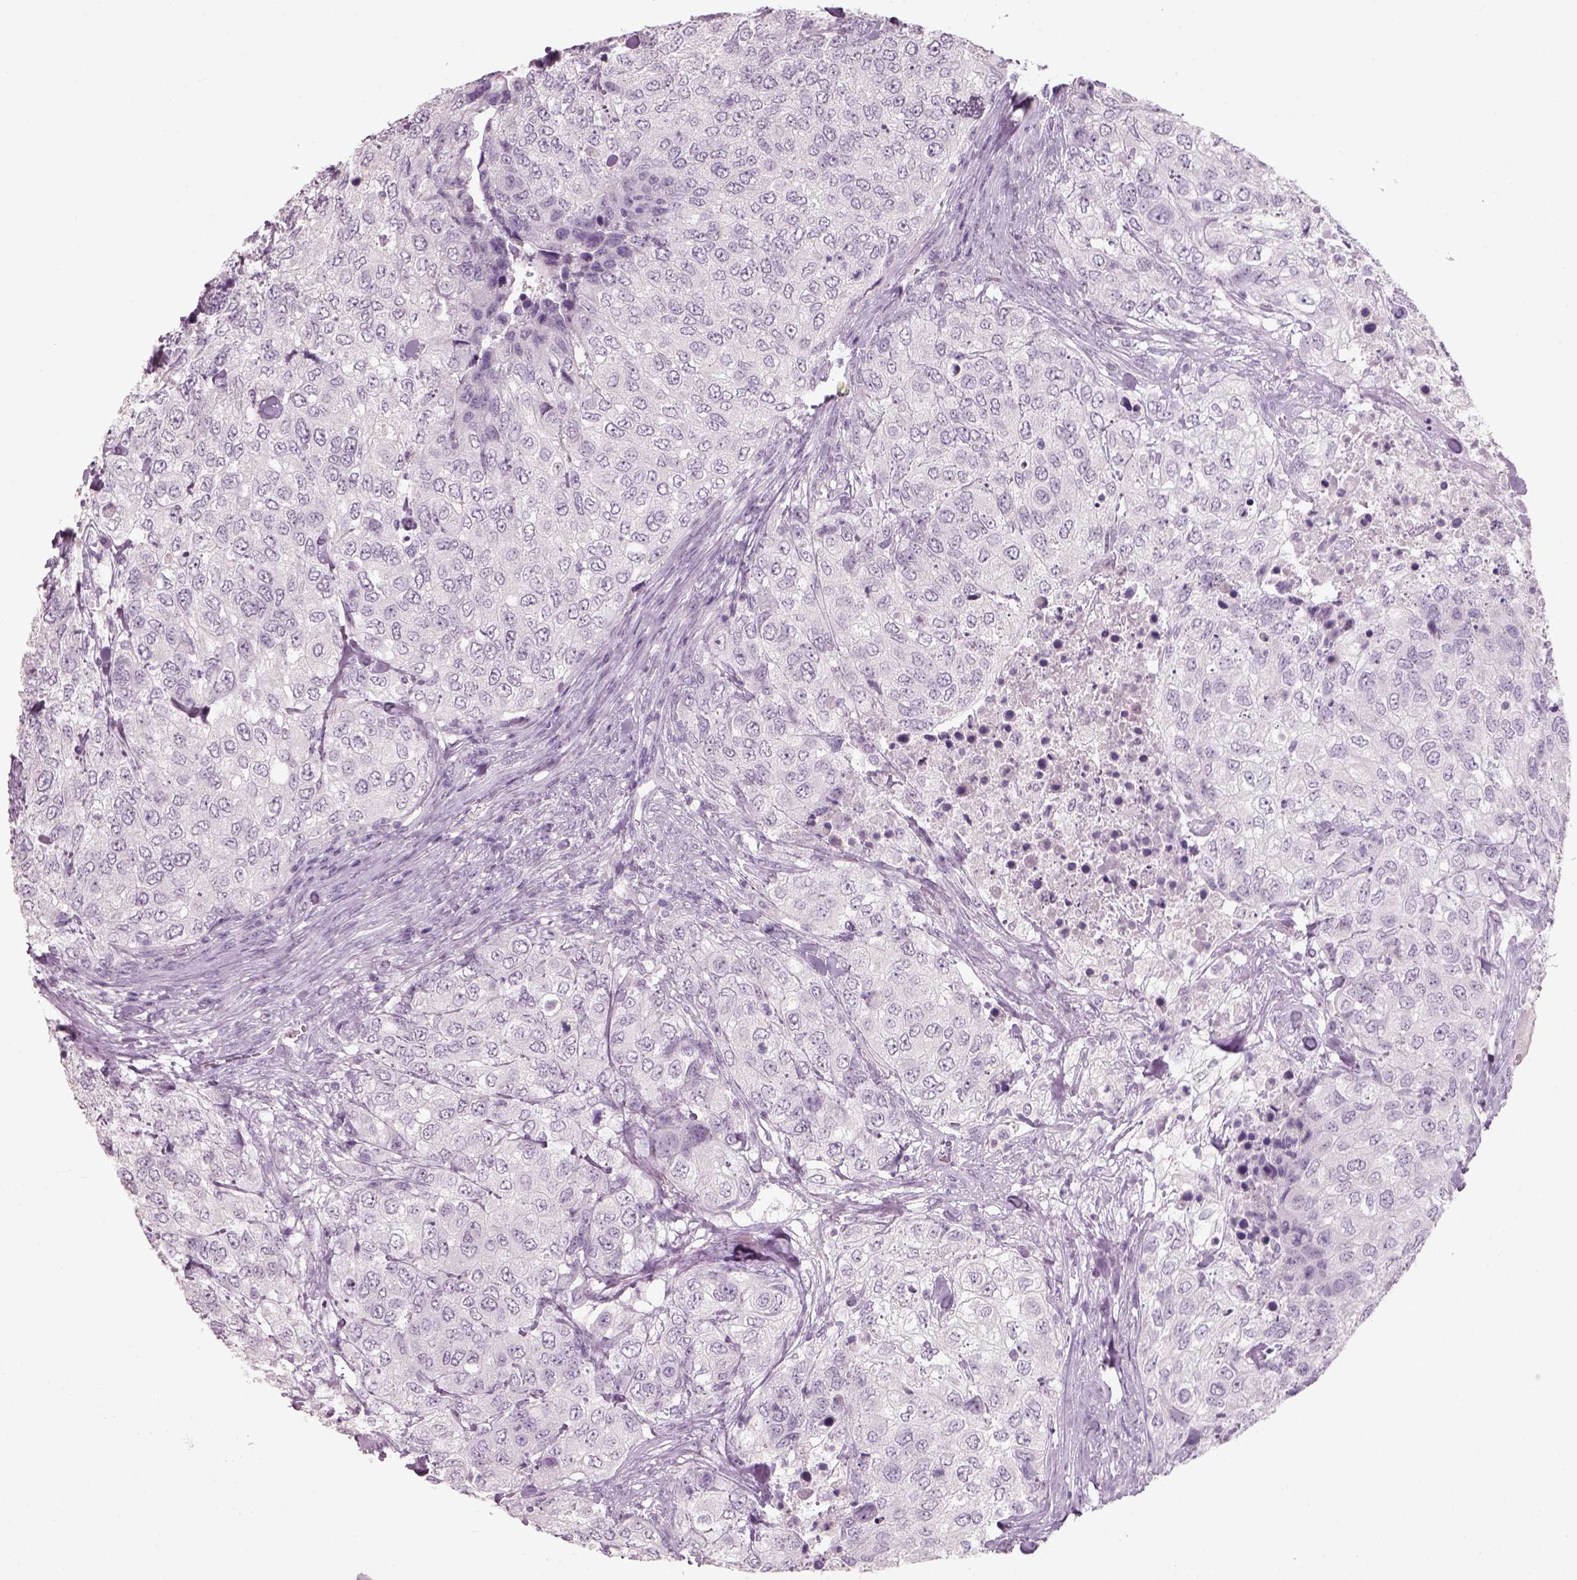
{"staining": {"intensity": "negative", "quantity": "none", "location": "none"}, "tissue": "urothelial cancer", "cell_type": "Tumor cells", "image_type": "cancer", "snomed": [{"axis": "morphology", "description": "Urothelial carcinoma, High grade"}, {"axis": "topography", "description": "Urinary bladder"}], "caption": "A high-resolution image shows immunohistochemistry (IHC) staining of urothelial cancer, which displays no significant positivity in tumor cells.", "gene": "SLC6A2", "patient": {"sex": "female", "age": 78}}